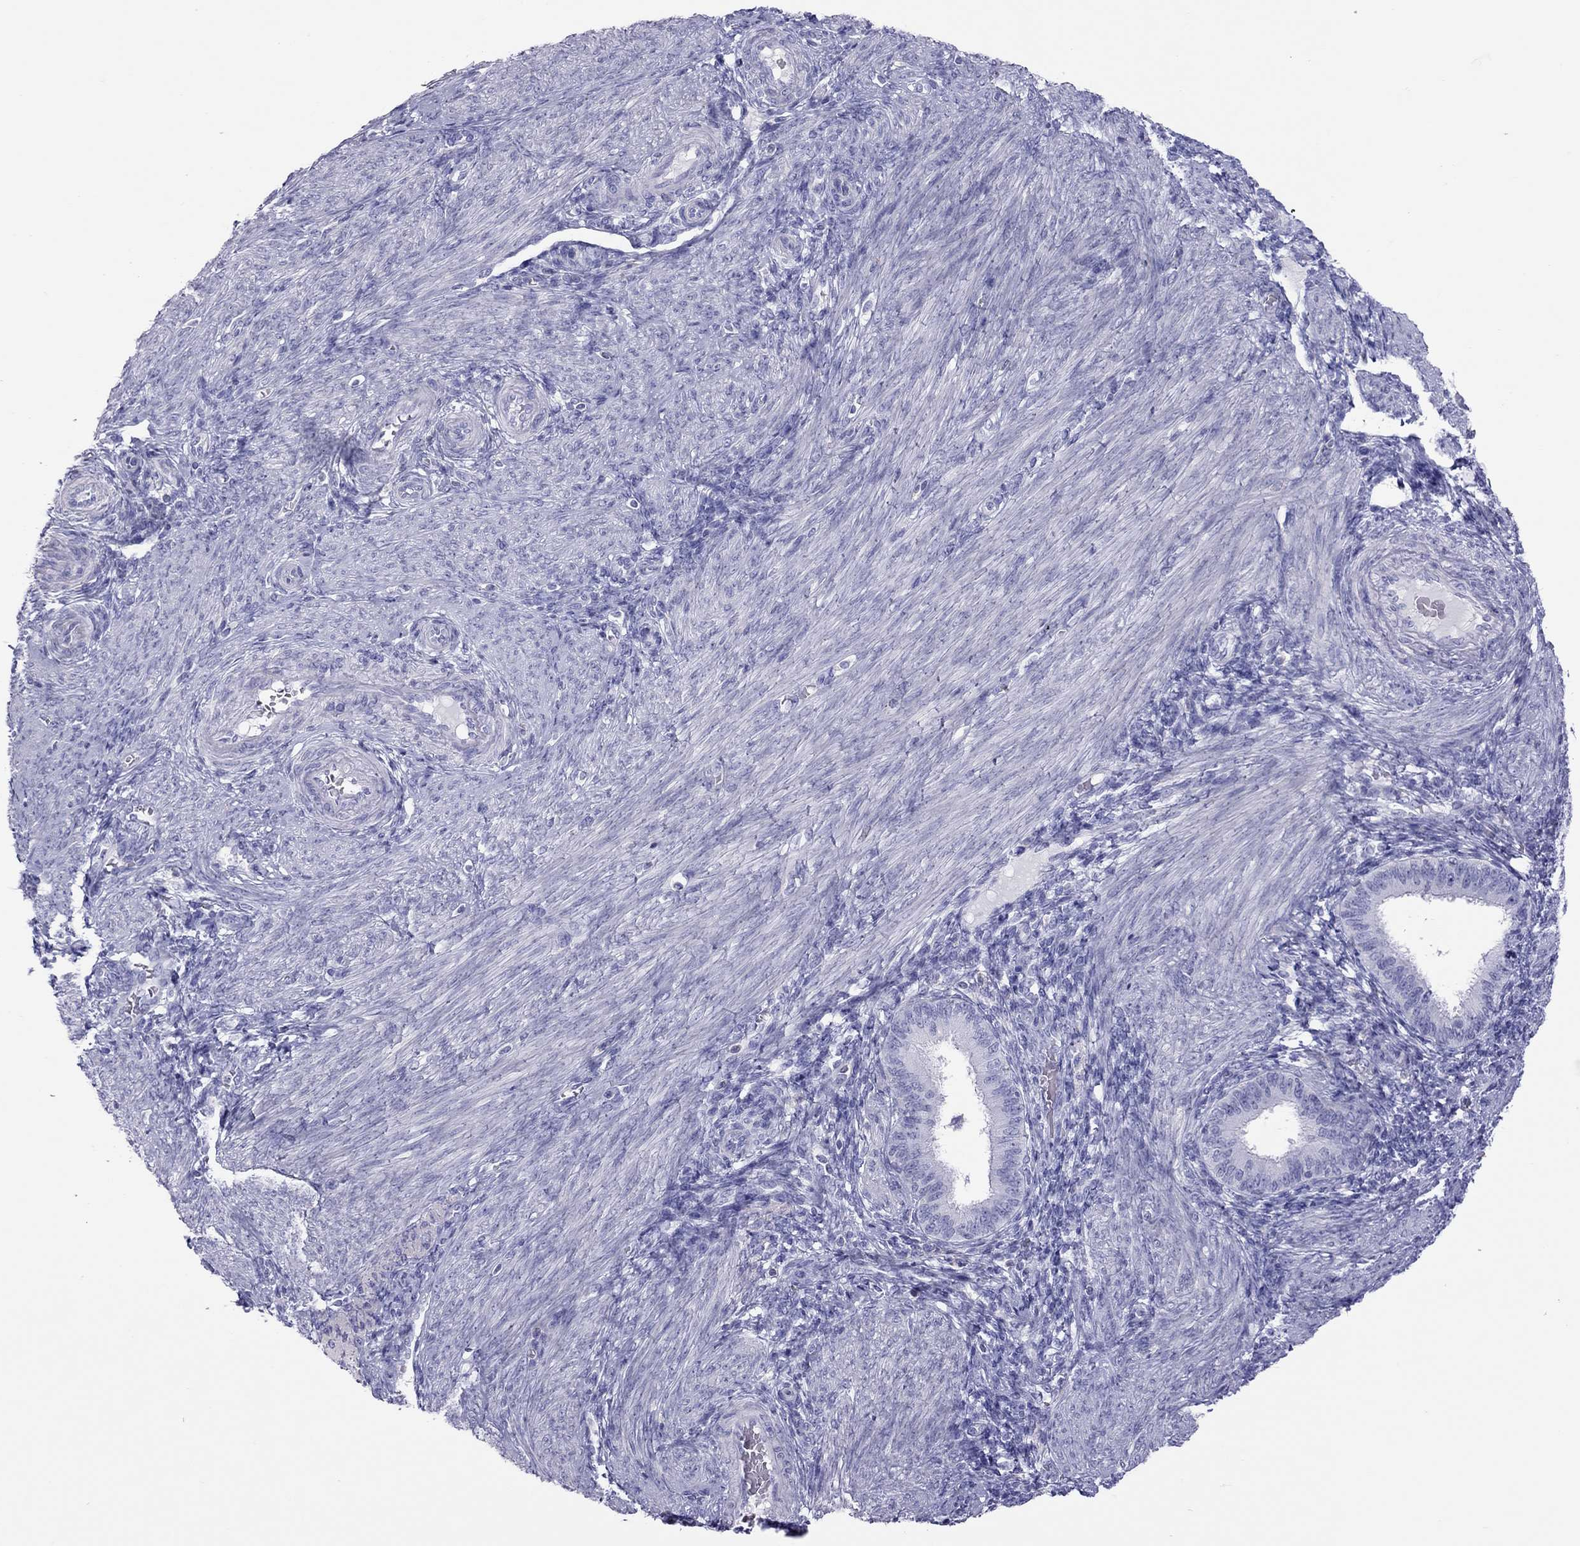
{"staining": {"intensity": "negative", "quantity": "none", "location": "none"}, "tissue": "endometrium", "cell_type": "Cells in endometrial stroma", "image_type": "normal", "snomed": [{"axis": "morphology", "description": "Normal tissue, NOS"}, {"axis": "topography", "description": "Endometrium"}], "caption": "Protein analysis of normal endometrium demonstrates no significant positivity in cells in endometrial stroma. The staining is performed using DAB brown chromogen with nuclei counter-stained in using hematoxylin.", "gene": "STAG3", "patient": {"sex": "female", "age": 39}}